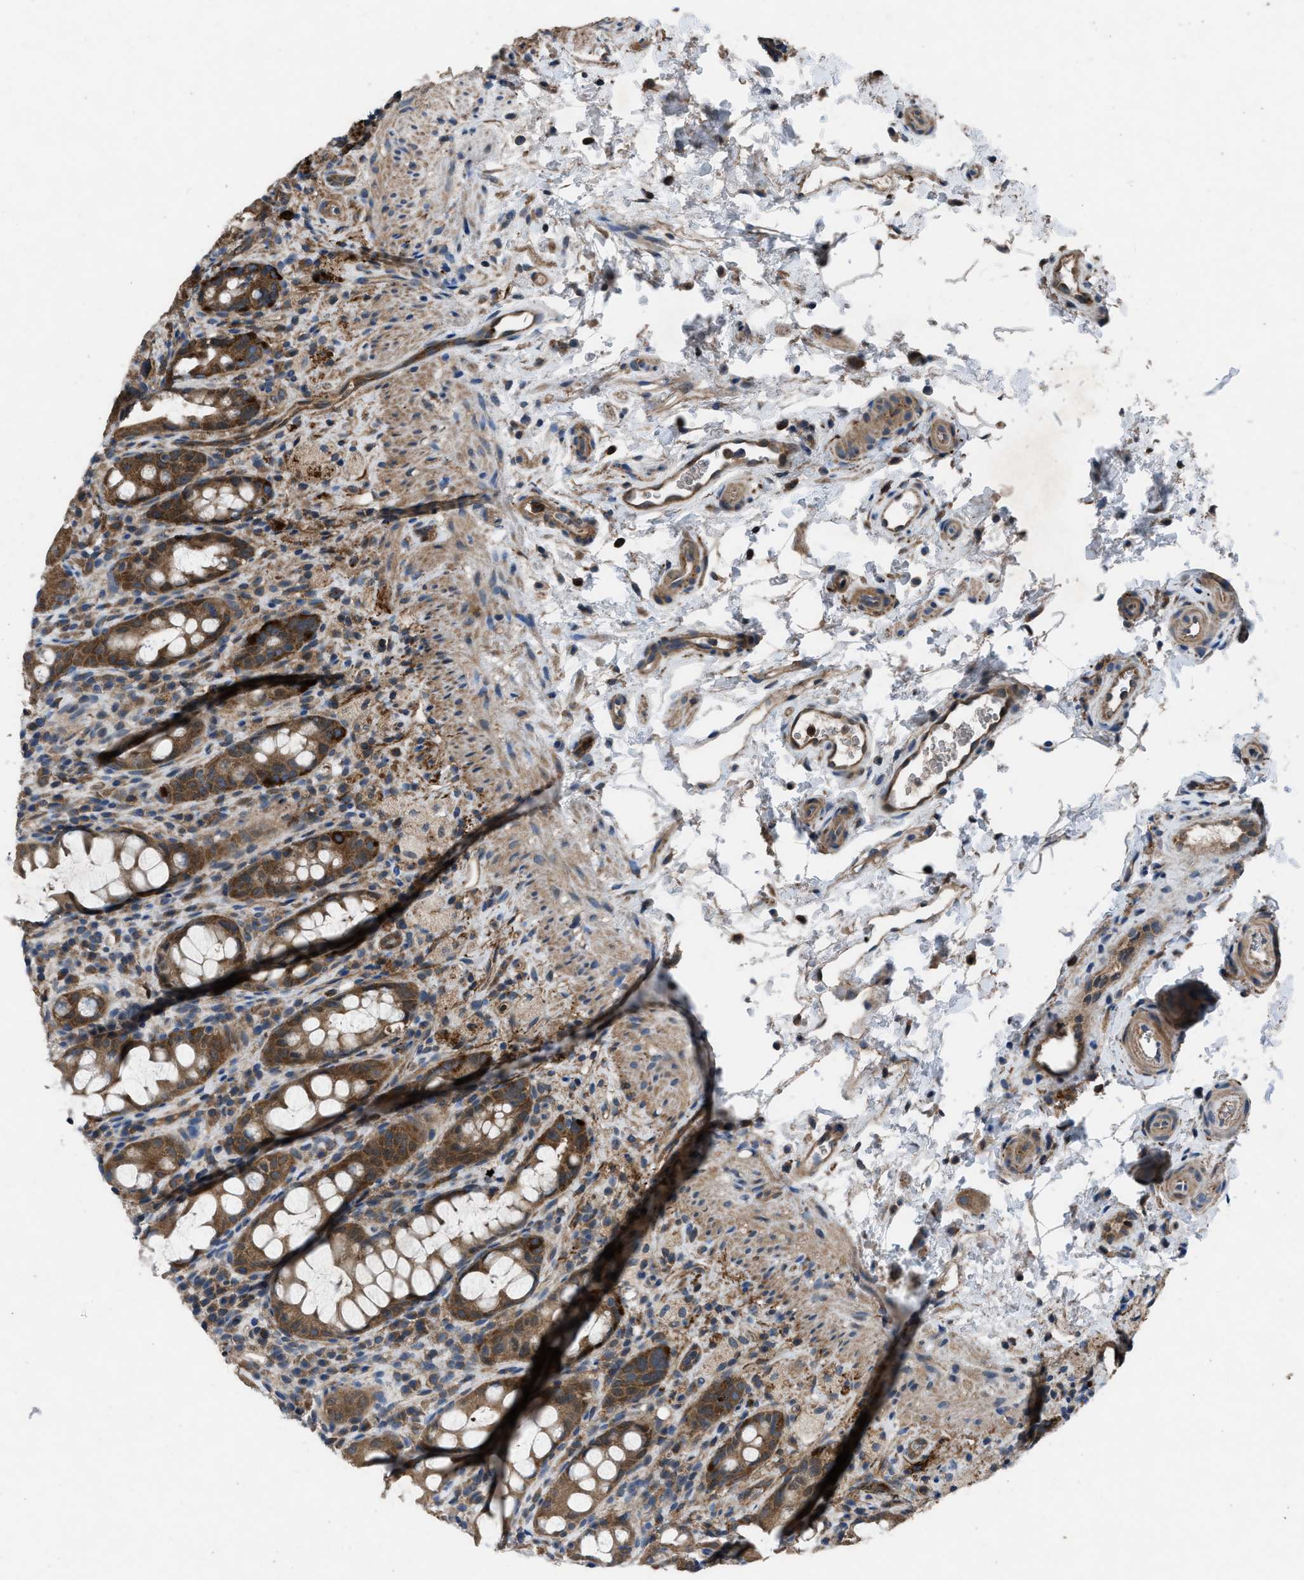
{"staining": {"intensity": "moderate", "quantity": ">75%", "location": "cytoplasmic/membranous"}, "tissue": "rectum", "cell_type": "Glandular cells", "image_type": "normal", "snomed": [{"axis": "morphology", "description": "Normal tissue, NOS"}, {"axis": "topography", "description": "Rectum"}], "caption": "Unremarkable rectum exhibits moderate cytoplasmic/membranous positivity in about >75% of glandular cells, visualized by immunohistochemistry.", "gene": "USP25", "patient": {"sex": "male", "age": 44}}